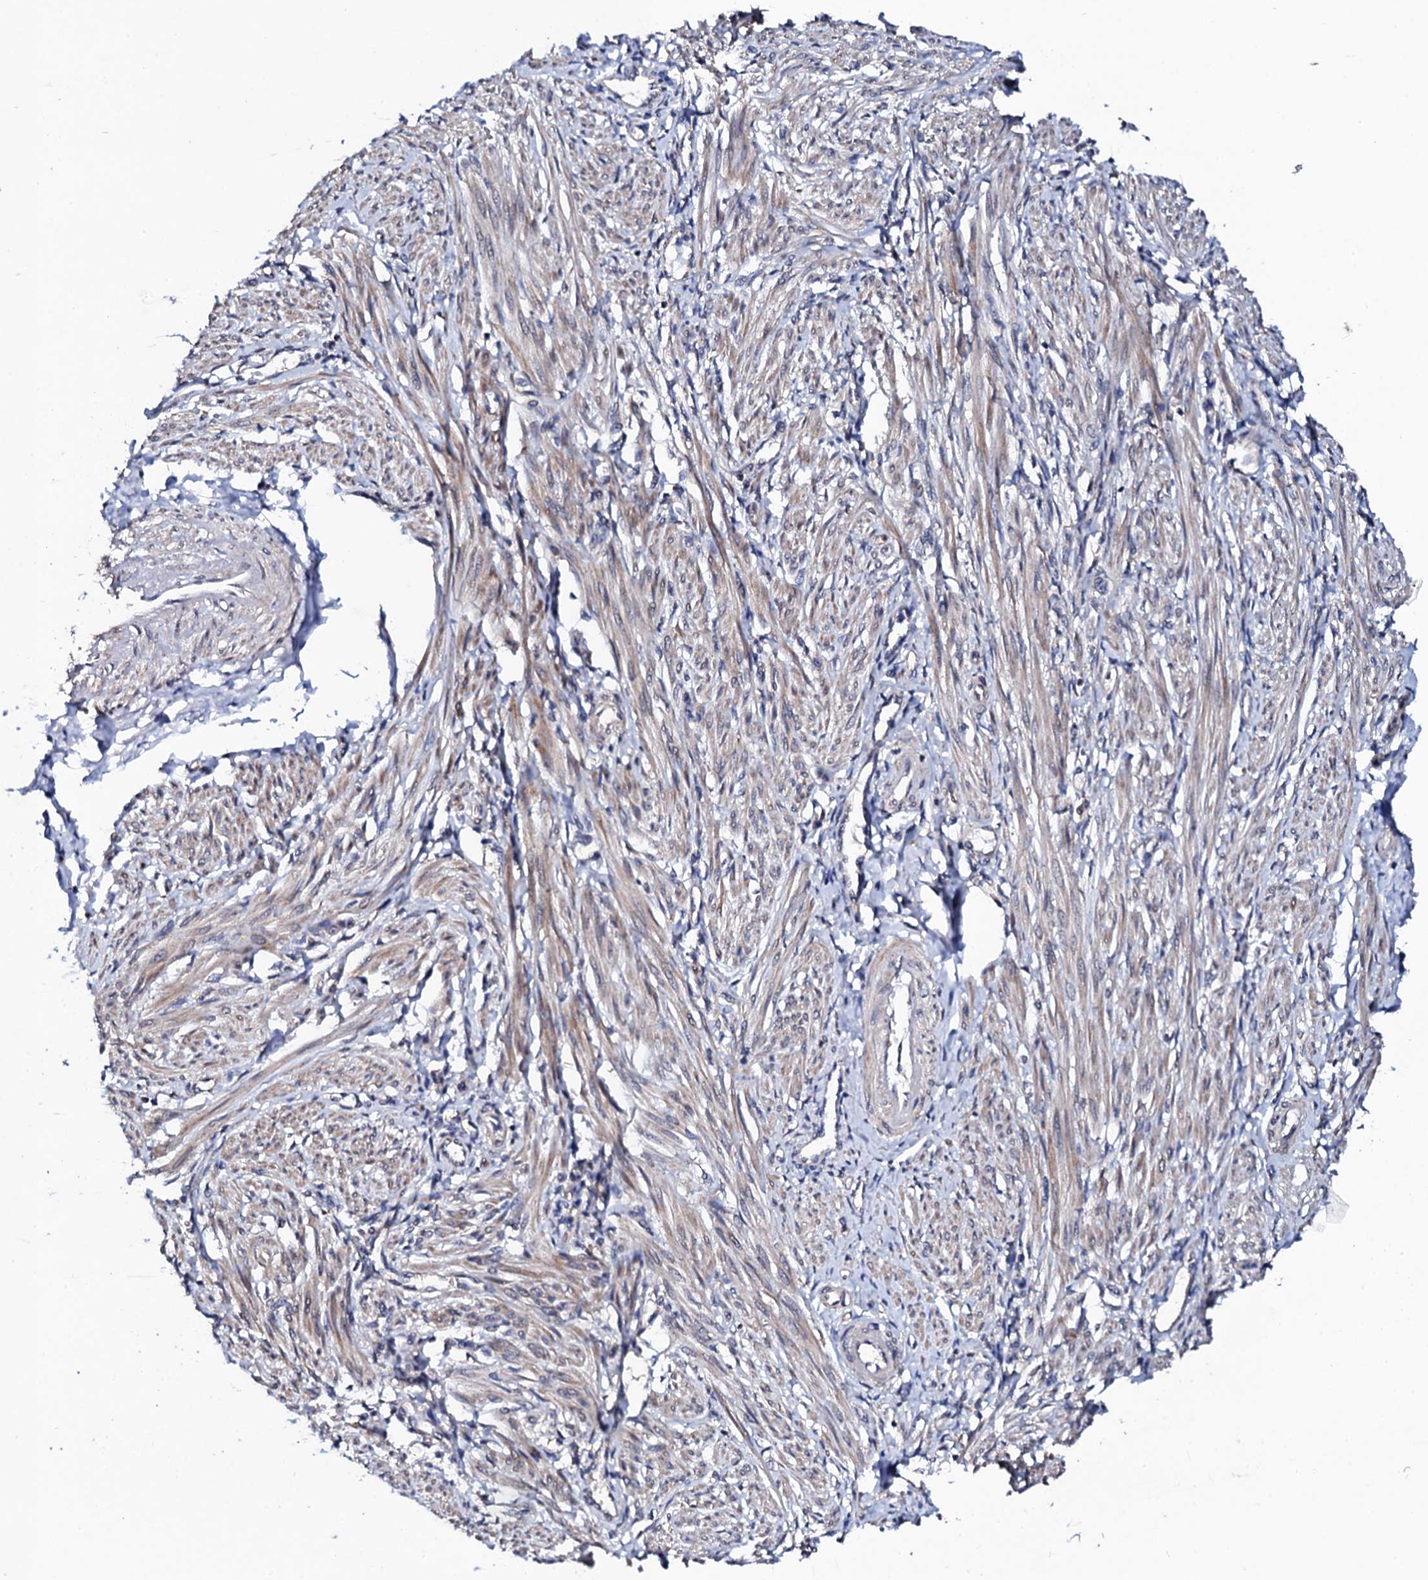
{"staining": {"intensity": "weak", "quantity": "25%-75%", "location": "cytoplasmic/membranous"}, "tissue": "smooth muscle", "cell_type": "Smooth muscle cells", "image_type": "normal", "snomed": [{"axis": "morphology", "description": "Normal tissue, NOS"}, {"axis": "topography", "description": "Smooth muscle"}], "caption": "Immunohistochemical staining of unremarkable smooth muscle displays weak cytoplasmic/membranous protein staining in about 25%-75% of smooth muscle cells. (DAB IHC, brown staining for protein, blue staining for nuclei).", "gene": "IP6K1", "patient": {"sex": "female", "age": 39}}